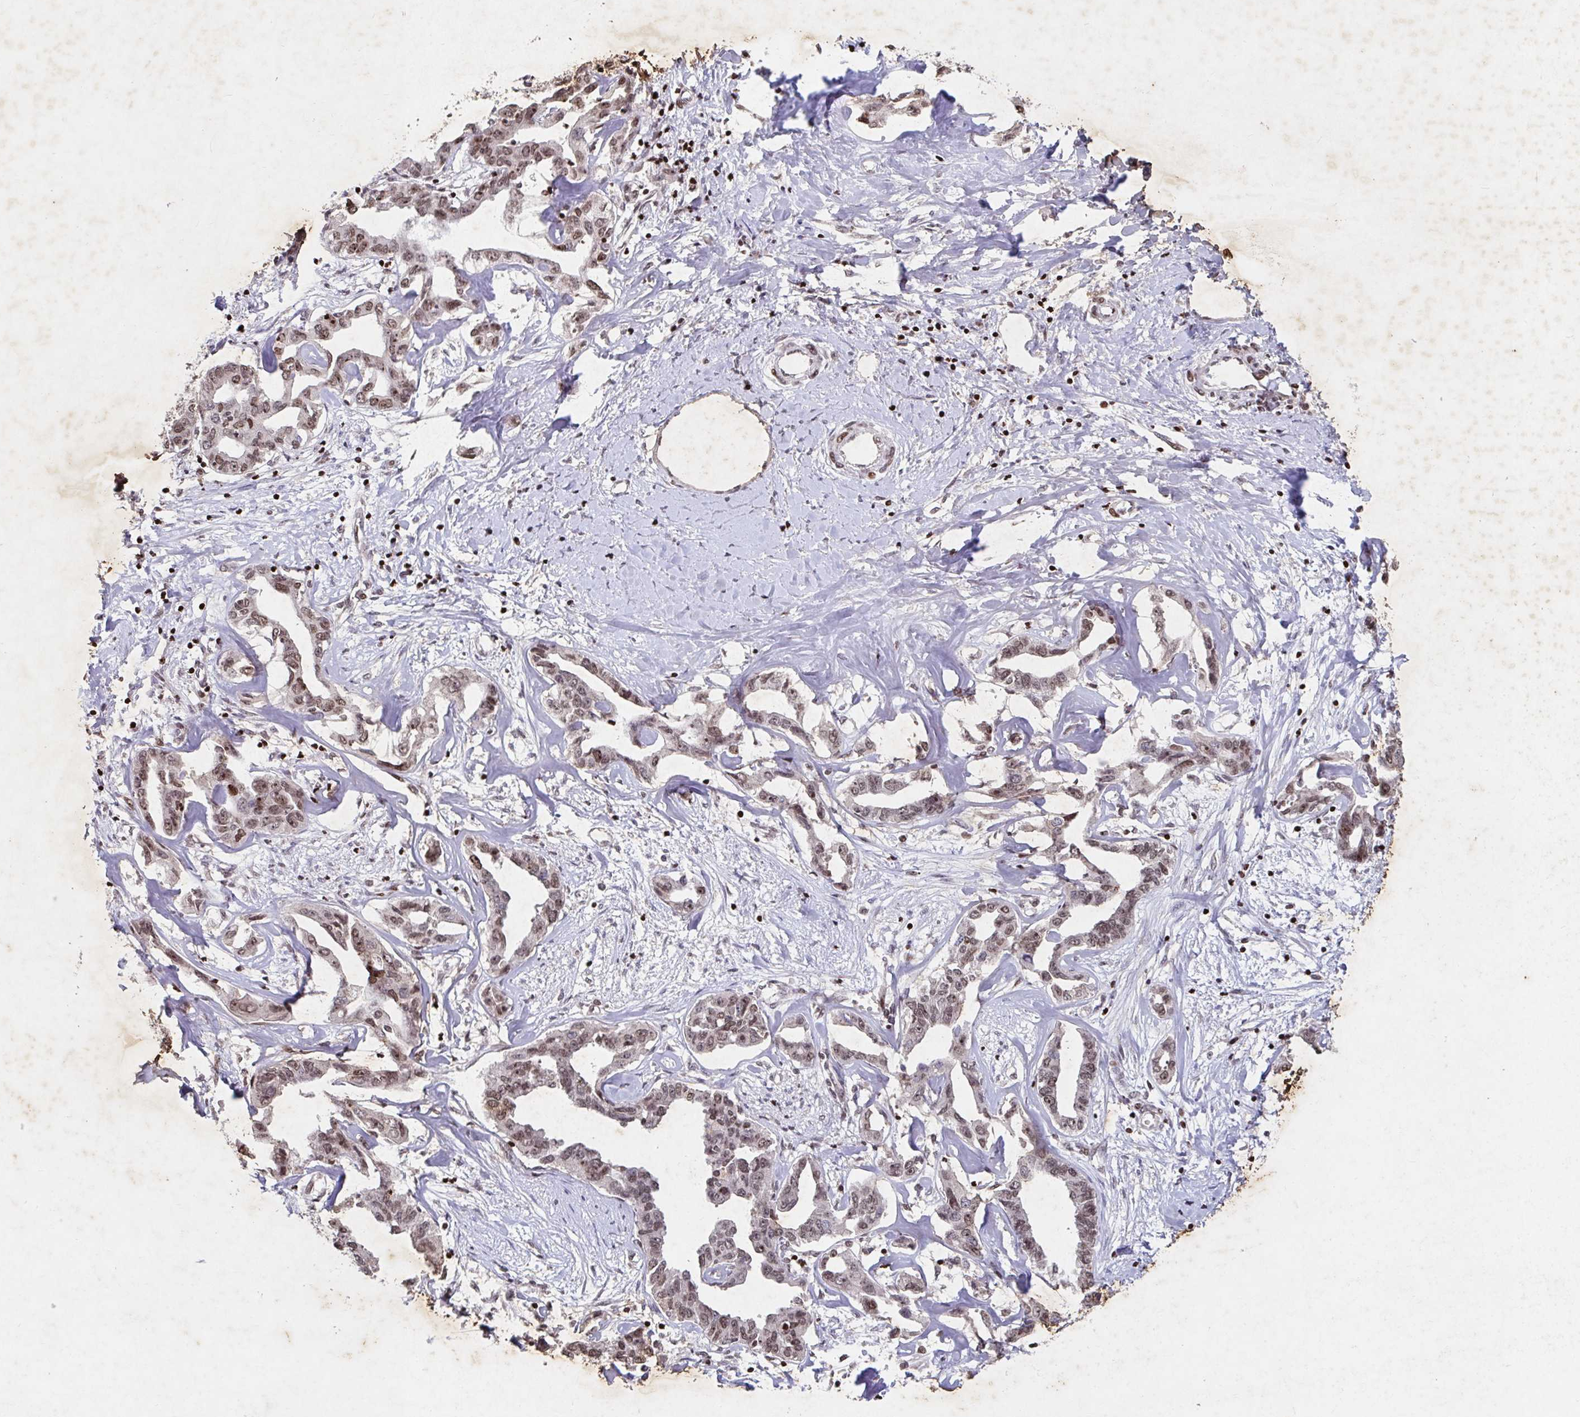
{"staining": {"intensity": "moderate", "quantity": ">75%", "location": "nuclear"}, "tissue": "liver cancer", "cell_type": "Tumor cells", "image_type": "cancer", "snomed": [{"axis": "morphology", "description": "Cholangiocarcinoma"}, {"axis": "topography", "description": "Liver"}], "caption": "There is medium levels of moderate nuclear staining in tumor cells of cholangiocarcinoma (liver), as demonstrated by immunohistochemical staining (brown color).", "gene": "C19orf53", "patient": {"sex": "male", "age": 59}}